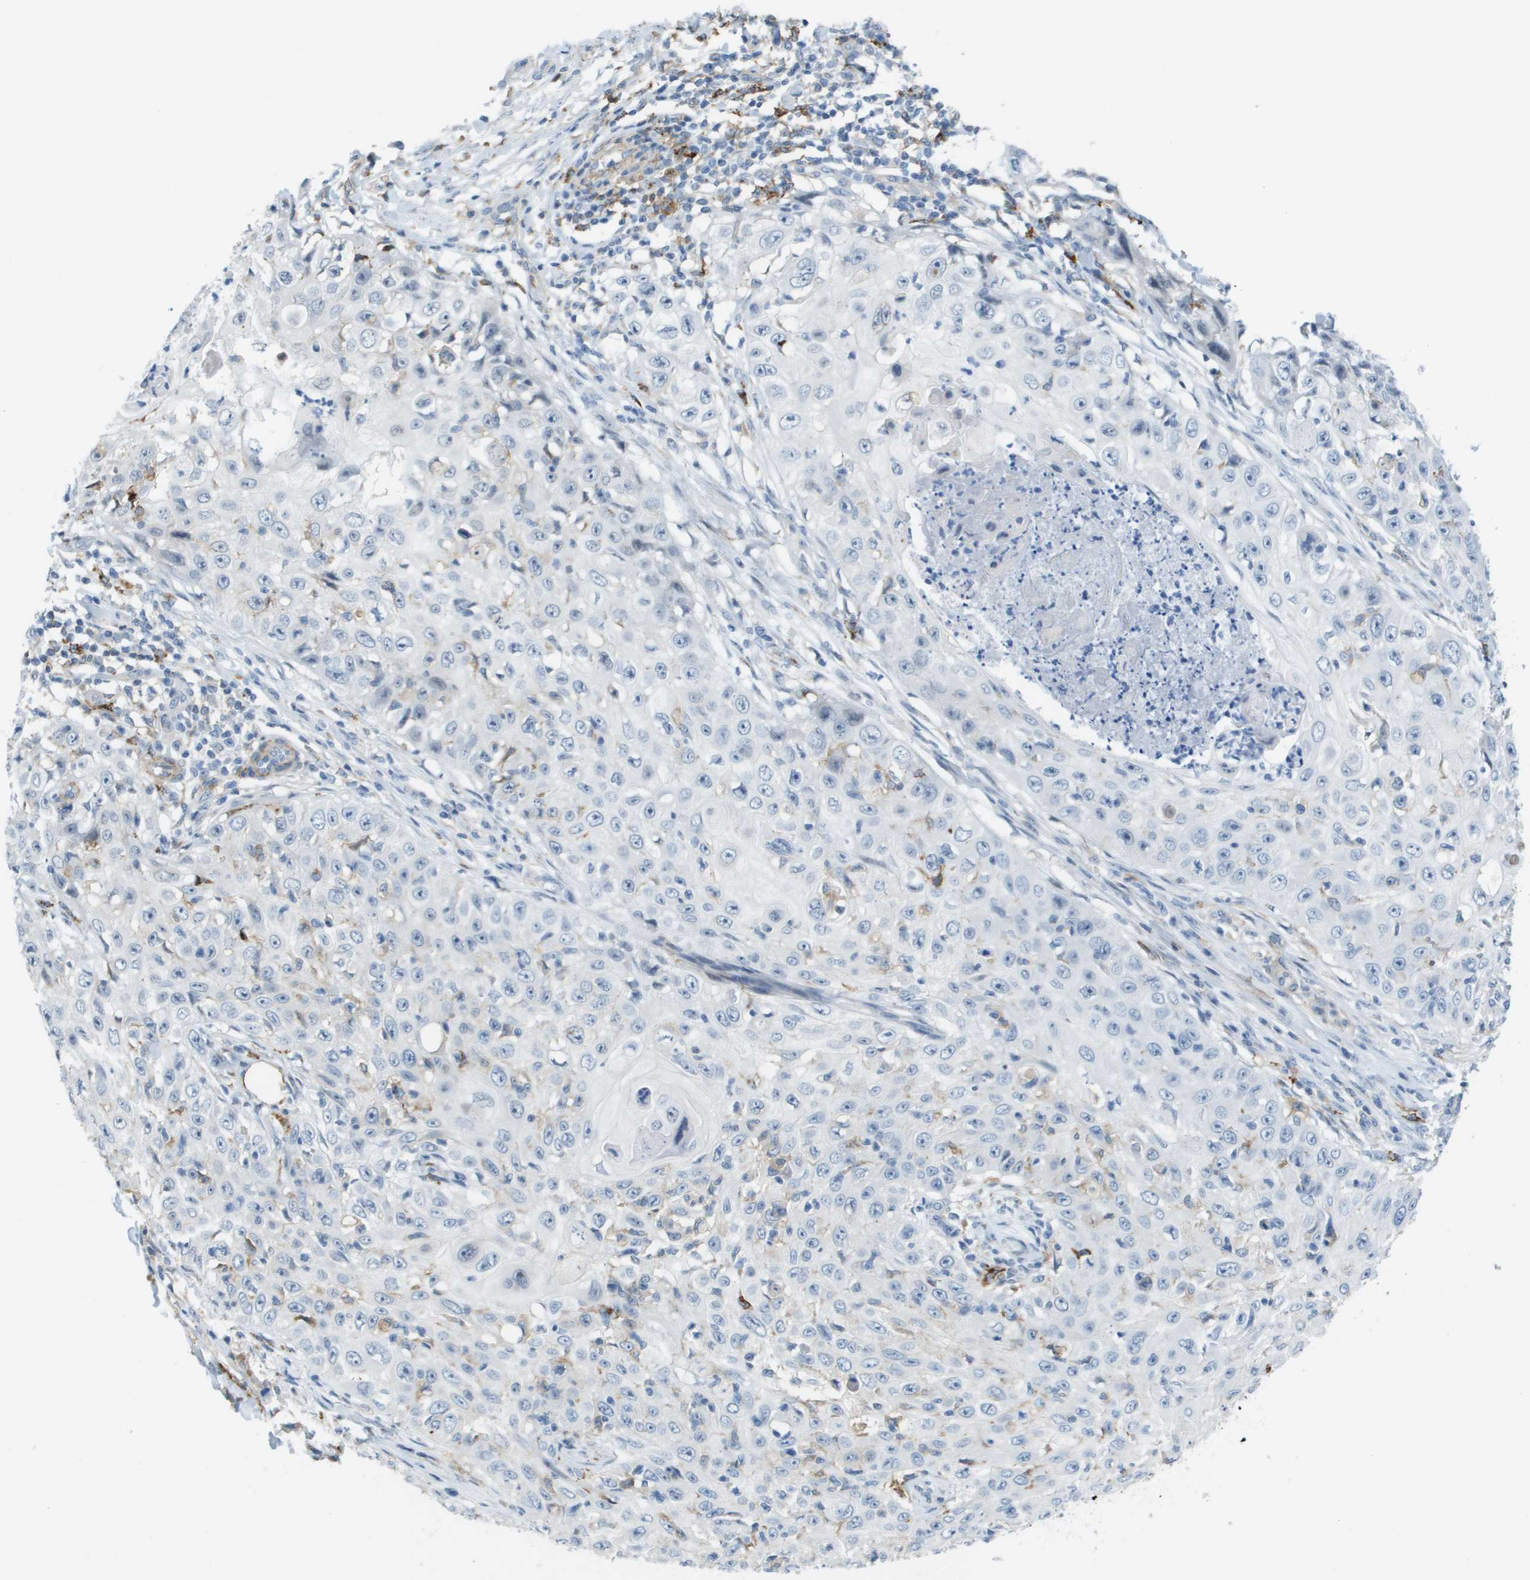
{"staining": {"intensity": "negative", "quantity": "none", "location": "none"}, "tissue": "skin cancer", "cell_type": "Tumor cells", "image_type": "cancer", "snomed": [{"axis": "morphology", "description": "Squamous cell carcinoma, NOS"}, {"axis": "topography", "description": "Skin"}], "caption": "Skin cancer was stained to show a protein in brown. There is no significant positivity in tumor cells. (Stains: DAB IHC with hematoxylin counter stain, Microscopy: brightfield microscopy at high magnification).", "gene": "ZBTB43", "patient": {"sex": "male", "age": 86}}